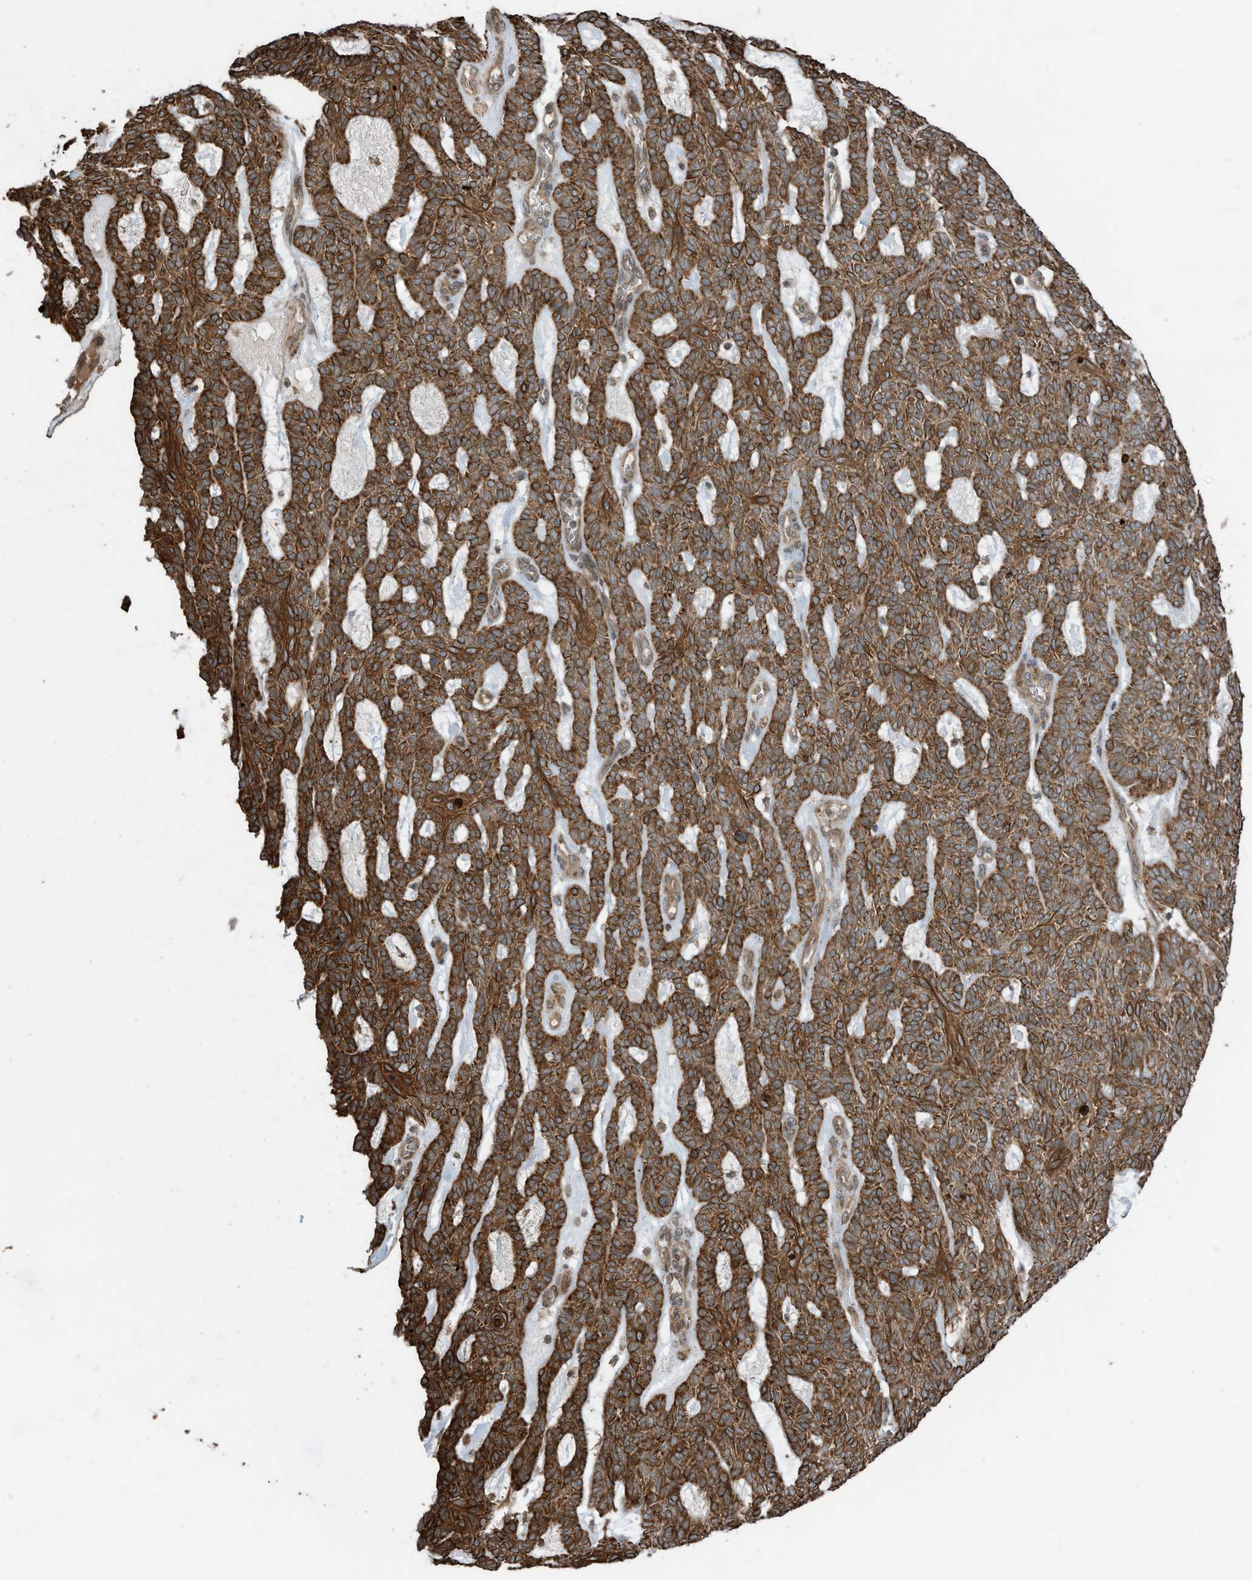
{"staining": {"intensity": "strong", "quantity": ">75%", "location": "cytoplasmic/membranous"}, "tissue": "skin cancer", "cell_type": "Tumor cells", "image_type": "cancer", "snomed": [{"axis": "morphology", "description": "Squamous cell carcinoma, NOS"}, {"axis": "topography", "description": "Skin"}], "caption": "Immunohistochemistry (IHC) of human skin cancer (squamous cell carcinoma) demonstrates high levels of strong cytoplasmic/membranous staining in approximately >75% of tumor cells.", "gene": "ZNF653", "patient": {"sex": "female", "age": 90}}